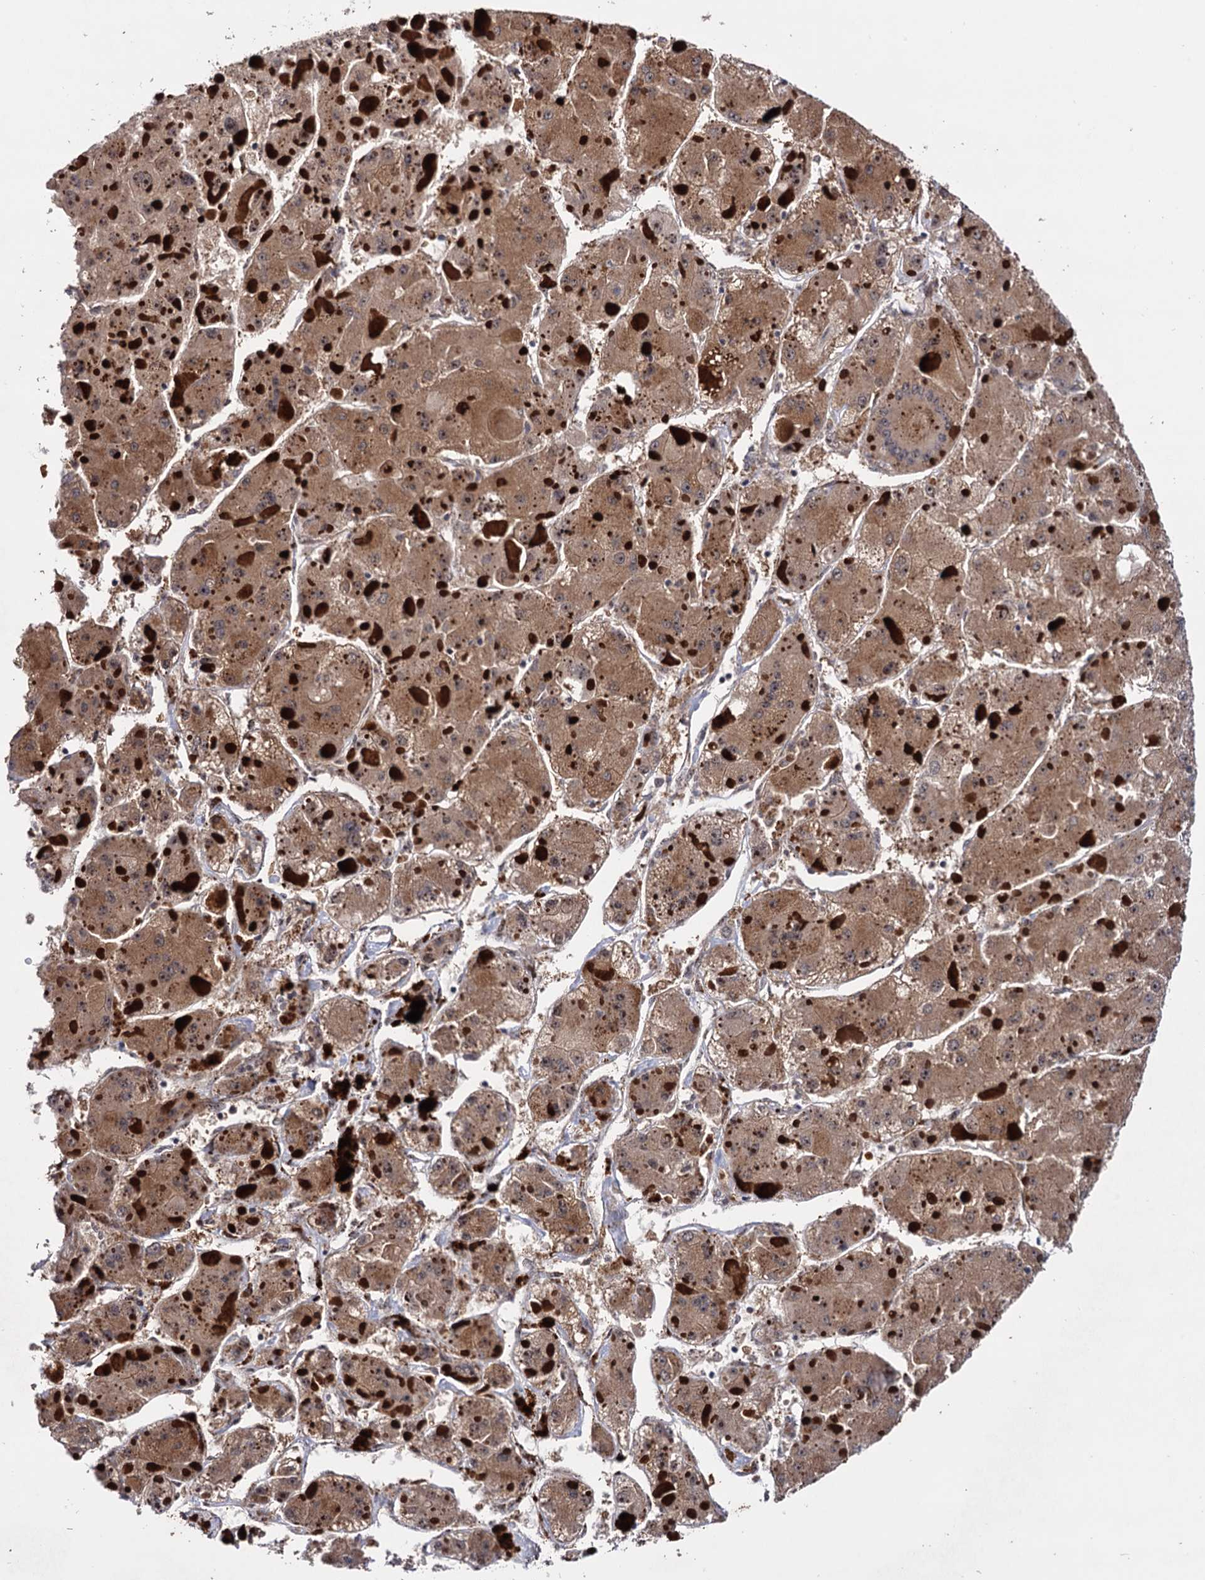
{"staining": {"intensity": "moderate", "quantity": ">75%", "location": "cytoplasmic/membranous"}, "tissue": "liver cancer", "cell_type": "Tumor cells", "image_type": "cancer", "snomed": [{"axis": "morphology", "description": "Carcinoma, Hepatocellular, NOS"}, {"axis": "topography", "description": "Liver"}], "caption": "Moderate cytoplasmic/membranous protein positivity is present in approximately >75% of tumor cells in liver hepatocellular carcinoma.", "gene": "PIGB", "patient": {"sex": "female", "age": 73}}